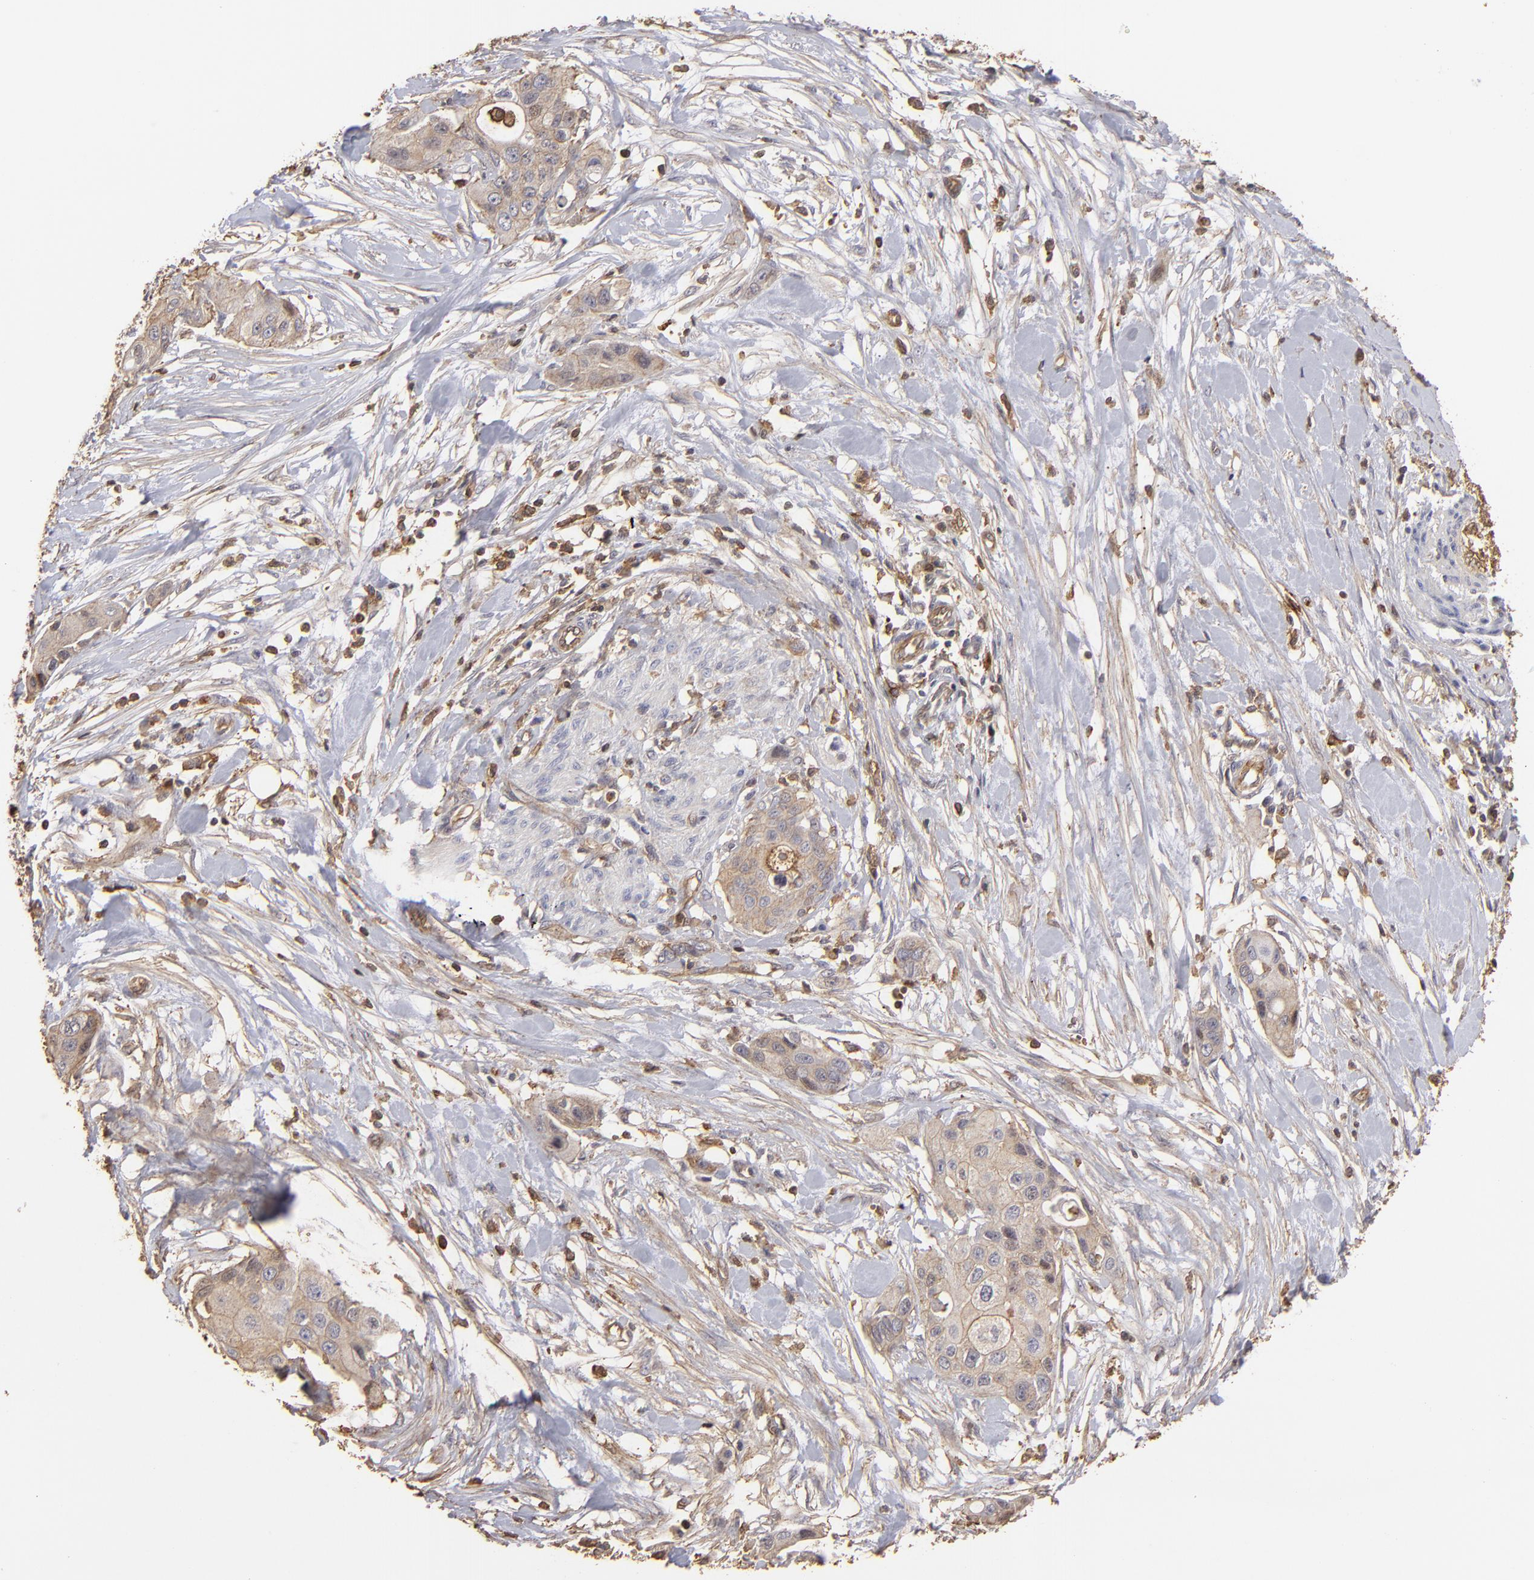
{"staining": {"intensity": "weak", "quantity": ">75%", "location": "cytoplasmic/membranous"}, "tissue": "pancreatic cancer", "cell_type": "Tumor cells", "image_type": "cancer", "snomed": [{"axis": "morphology", "description": "Adenocarcinoma, NOS"}, {"axis": "topography", "description": "Pancreas"}], "caption": "An immunohistochemistry image of tumor tissue is shown. Protein staining in brown highlights weak cytoplasmic/membranous positivity in pancreatic cancer within tumor cells. The staining was performed using DAB to visualize the protein expression in brown, while the nuclei were stained in blue with hematoxylin (Magnification: 20x).", "gene": "ACTB", "patient": {"sex": "female", "age": 60}}